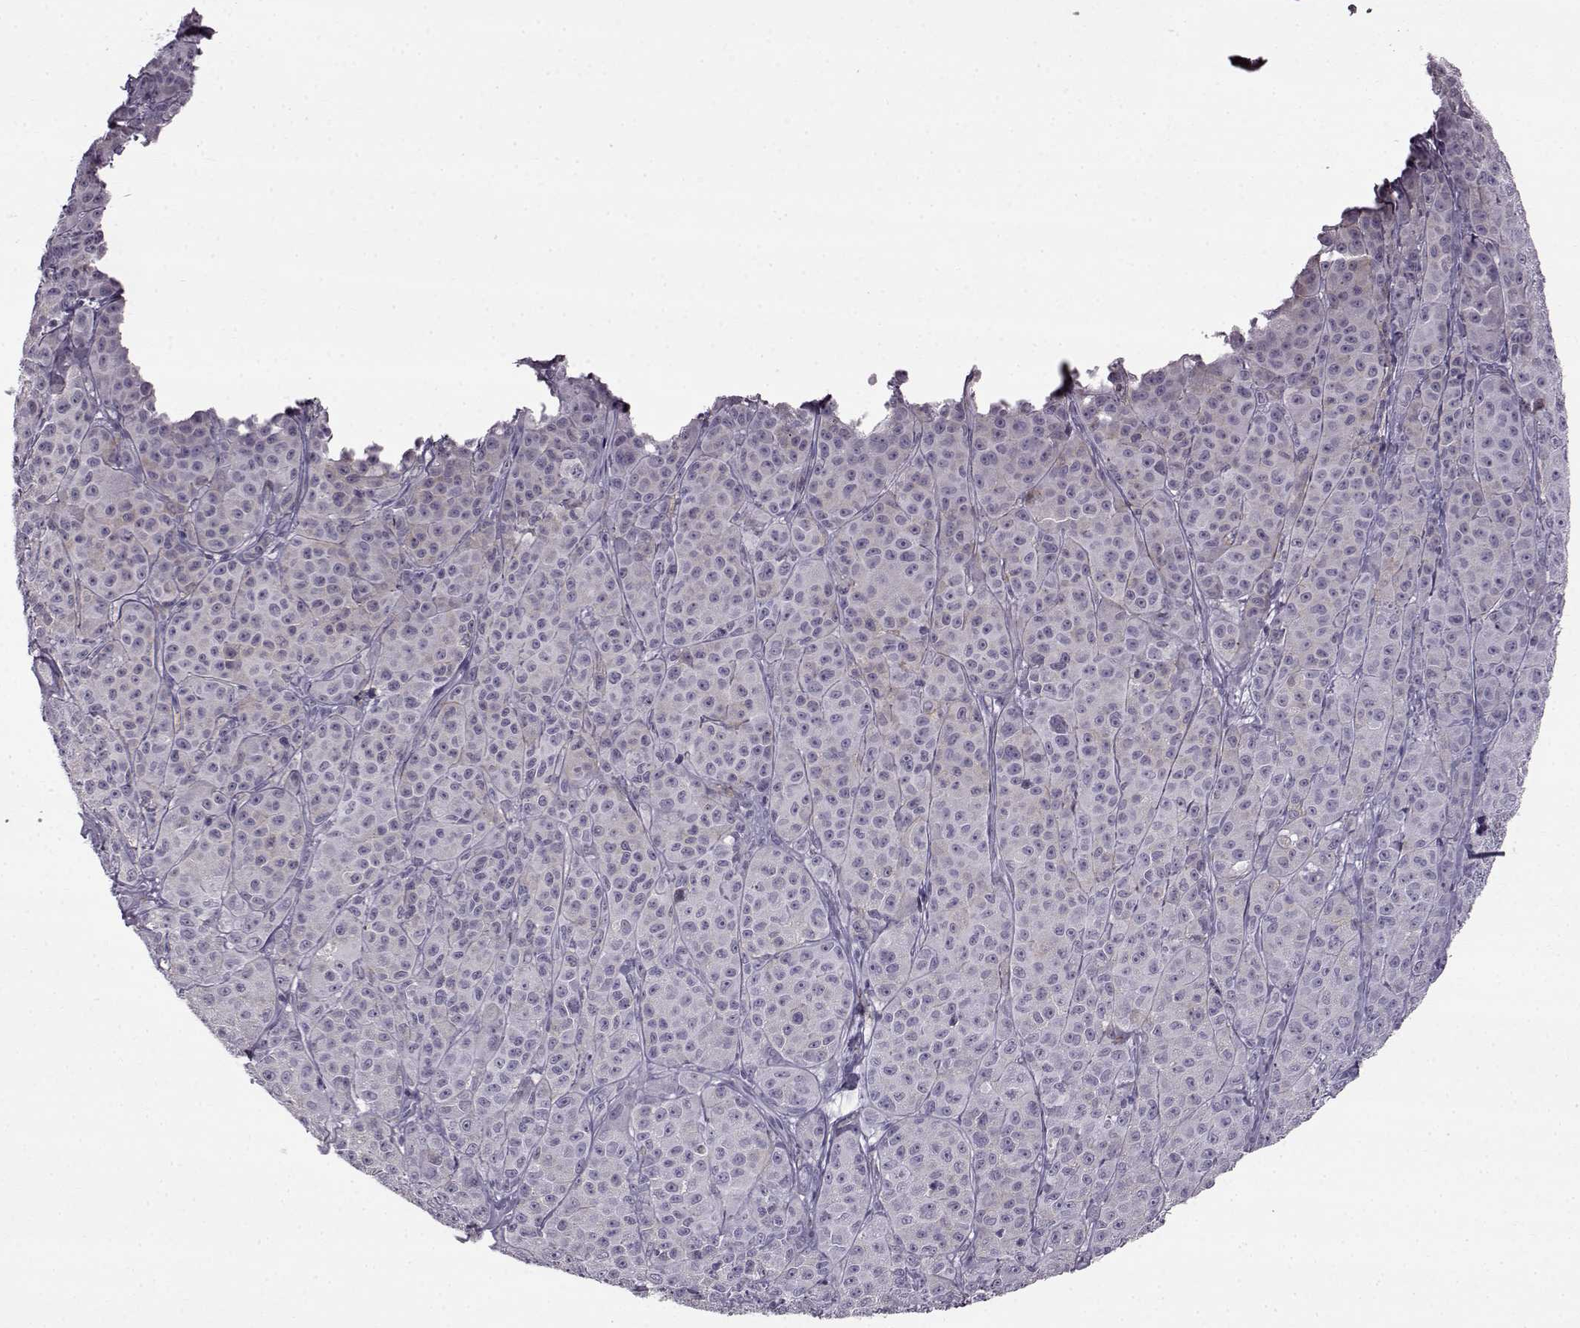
{"staining": {"intensity": "negative", "quantity": "none", "location": "none"}, "tissue": "melanoma", "cell_type": "Tumor cells", "image_type": "cancer", "snomed": [{"axis": "morphology", "description": "Malignant melanoma, NOS"}, {"axis": "topography", "description": "Skin"}], "caption": "IHC micrograph of neoplastic tissue: human malignant melanoma stained with DAB (3,3'-diaminobenzidine) displays no significant protein positivity in tumor cells.", "gene": "SLC28A2", "patient": {"sex": "male", "age": 89}}